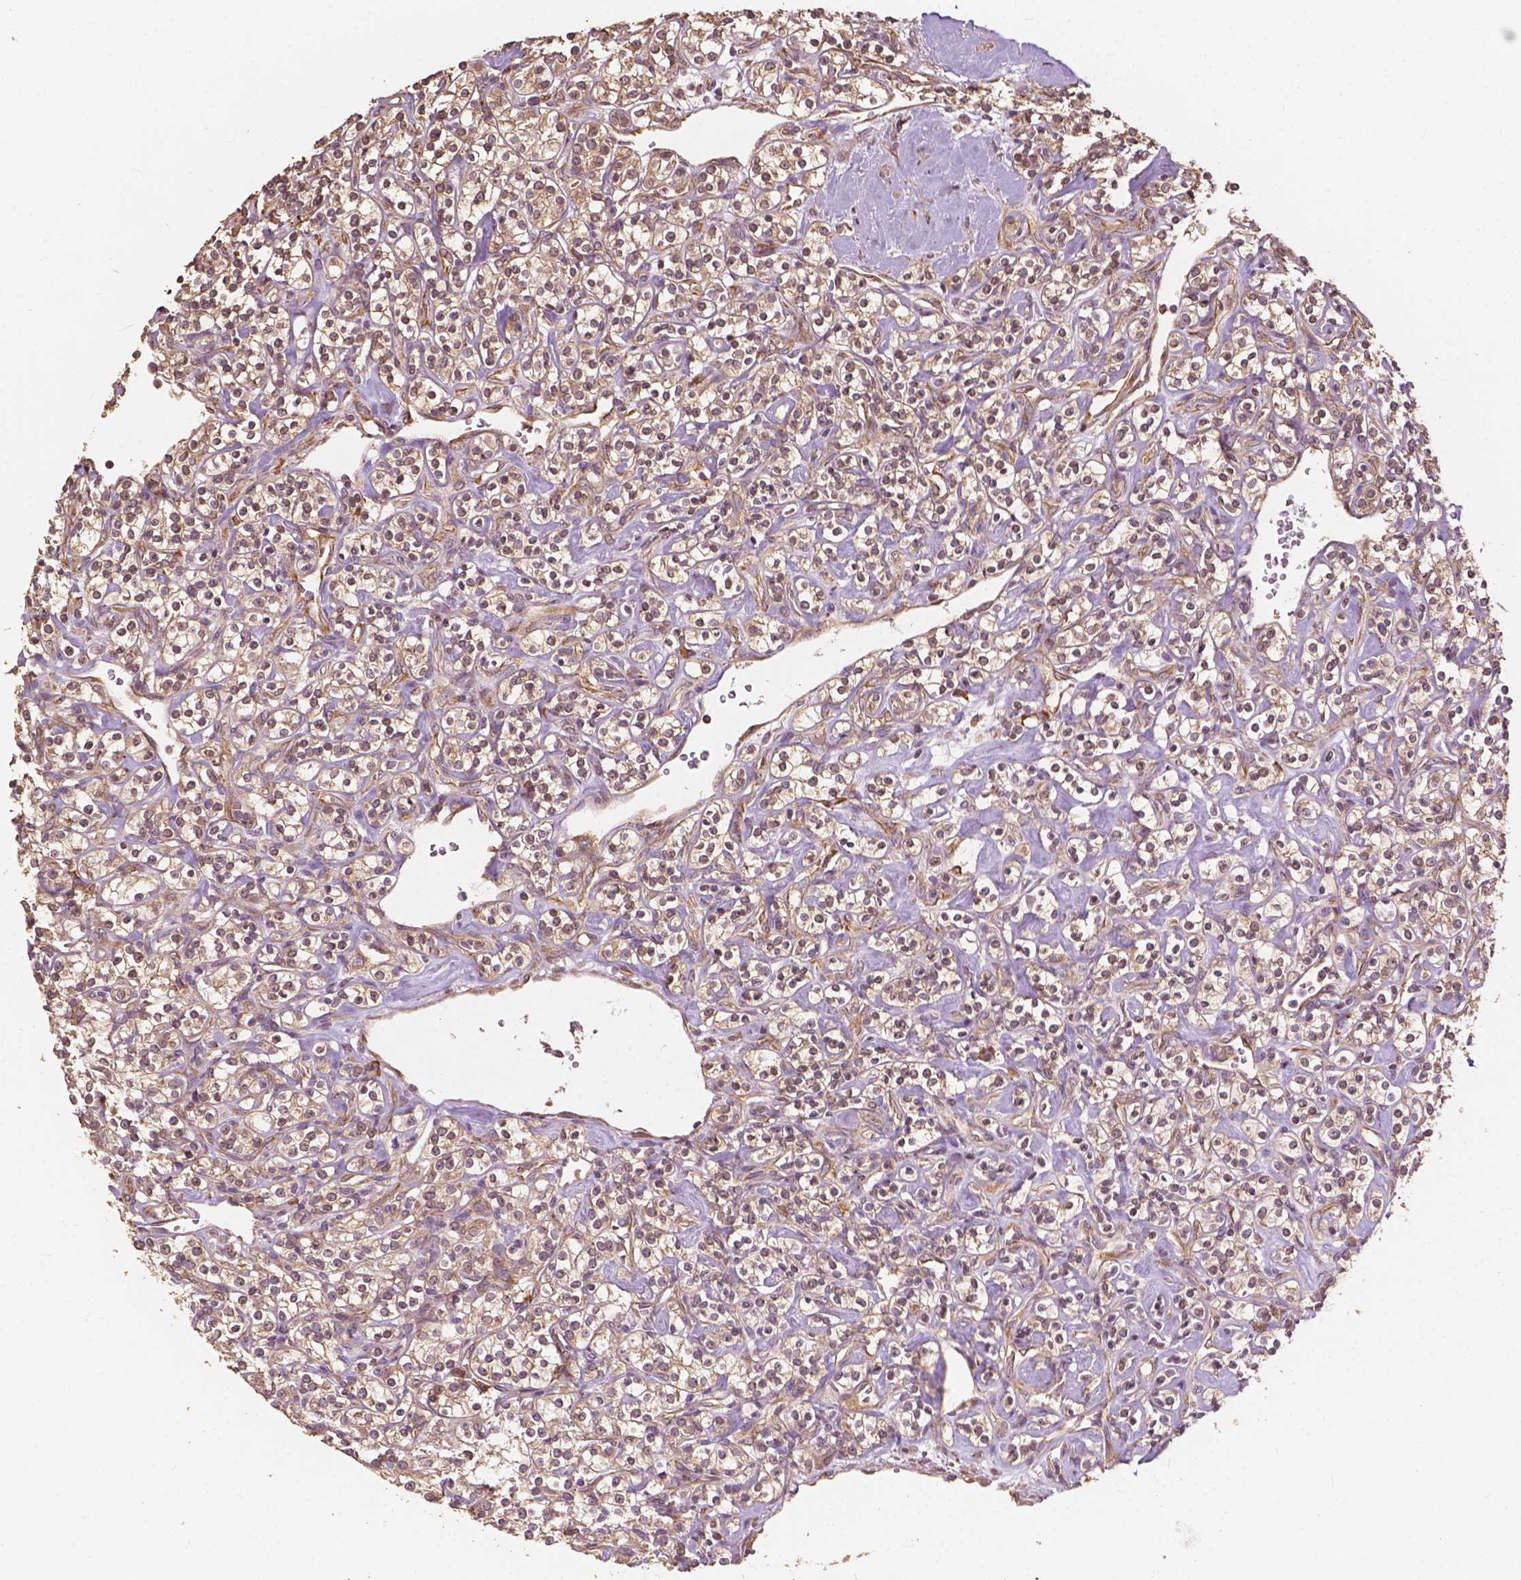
{"staining": {"intensity": "weak", "quantity": ">75%", "location": "cytoplasmic/membranous,nuclear"}, "tissue": "renal cancer", "cell_type": "Tumor cells", "image_type": "cancer", "snomed": [{"axis": "morphology", "description": "Adenocarcinoma, NOS"}, {"axis": "topography", "description": "Kidney"}], "caption": "Protein staining of adenocarcinoma (renal) tissue displays weak cytoplasmic/membranous and nuclear expression in about >75% of tumor cells.", "gene": "G3BP1", "patient": {"sex": "male", "age": 77}}